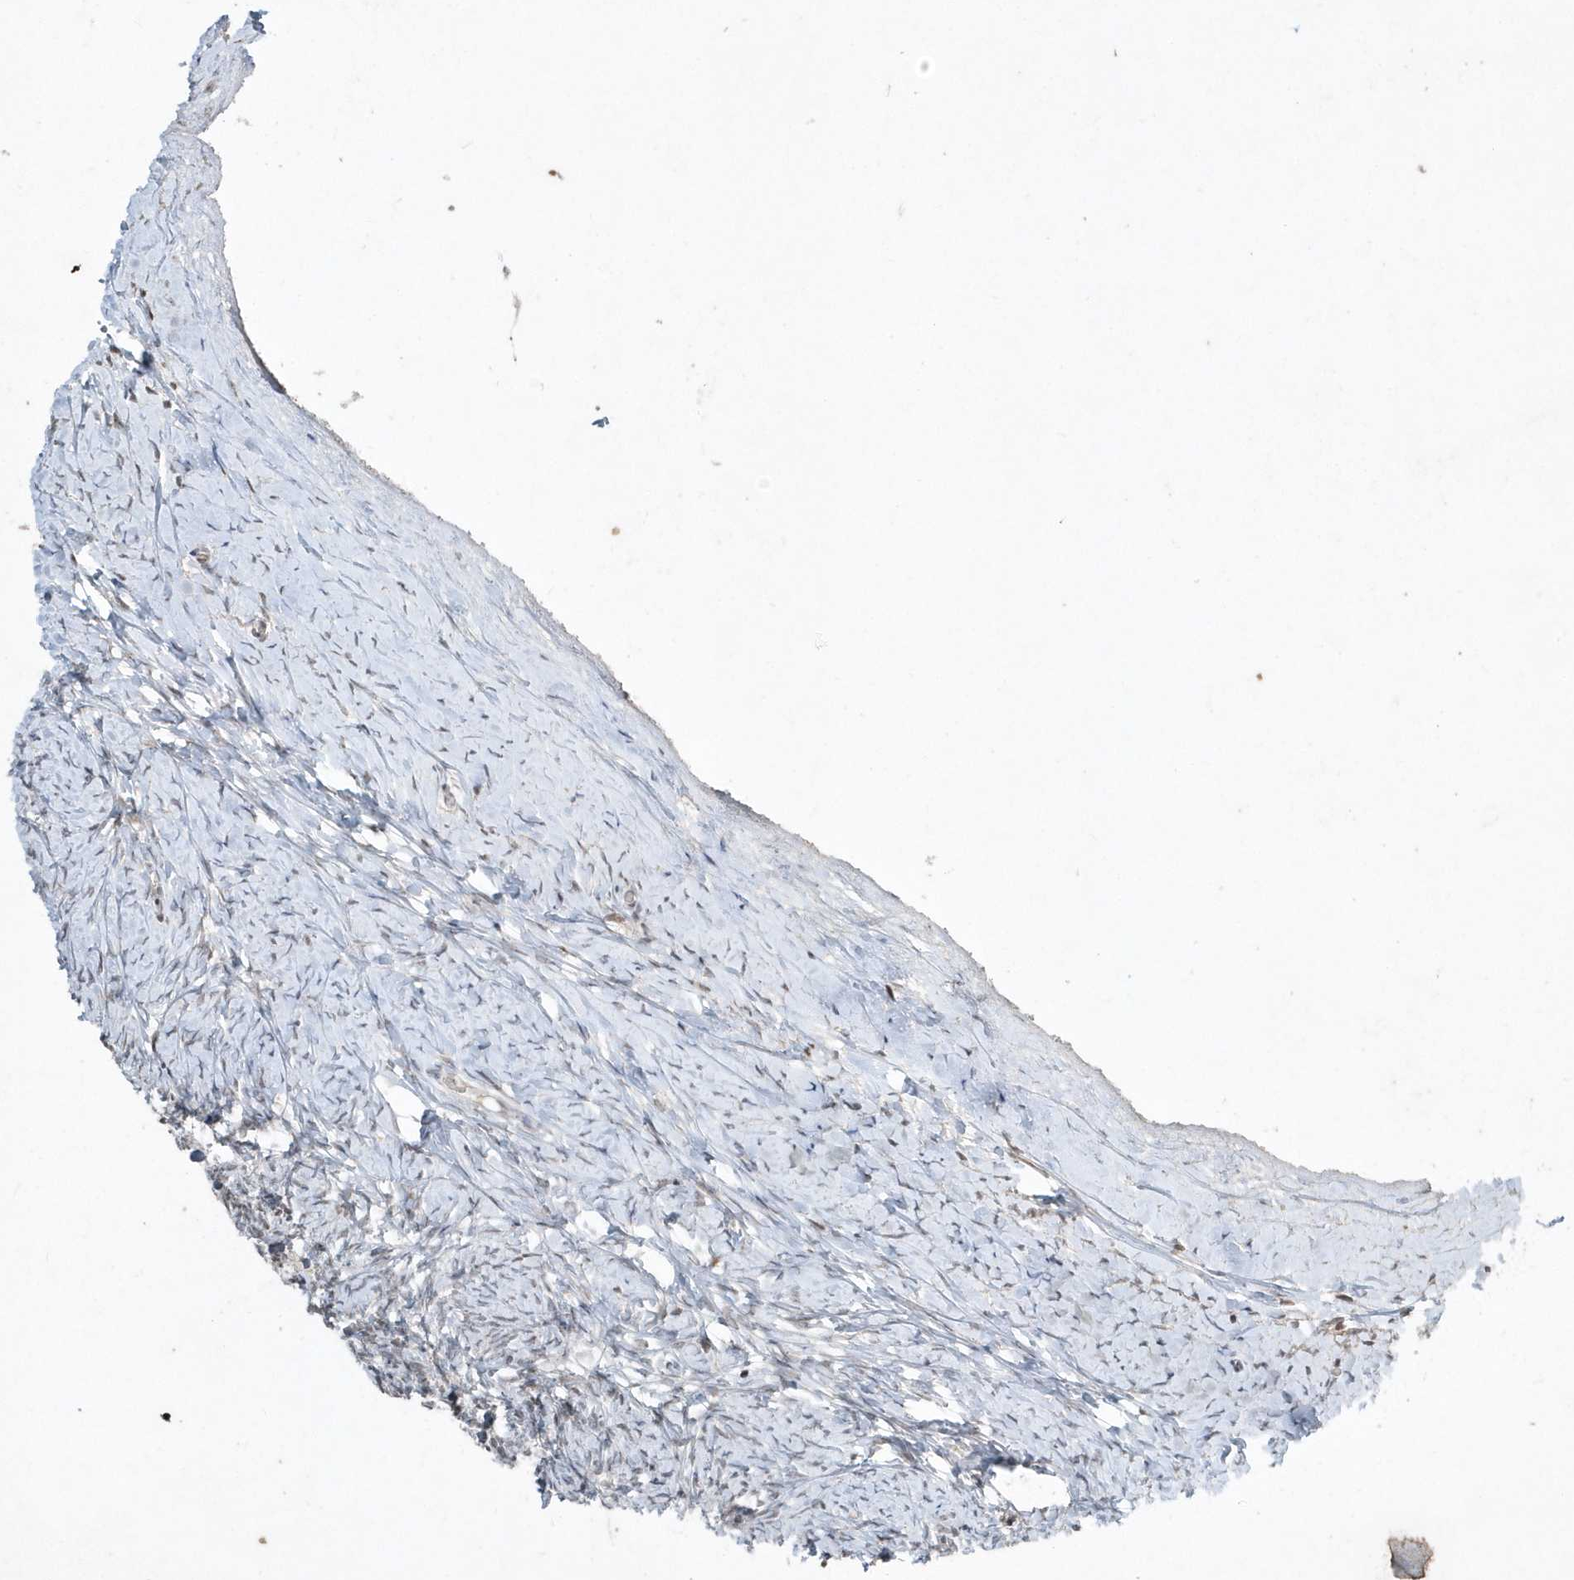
{"staining": {"intensity": "negative", "quantity": "none", "location": "none"}, "tissue": "ovary", "cell_type": "Ovarian stroma cells", "image_type": "normal", "snomed": [{"axis": "morphology", "description": "Normal tissue, NOS"}, {"axis": "morphology", "description": "Developmental malformation"}, {"axis": "topography", "description": "Ovary"}], "caption": "Ovarian stroma cells show no significant staining in unremarkable ovary. (DAB (3,3'-diaminobenzidine) IHC with hematoxylin counter stain).", "gene": "EIF2B1", "patient": {"sex": "female", "age": 39}}